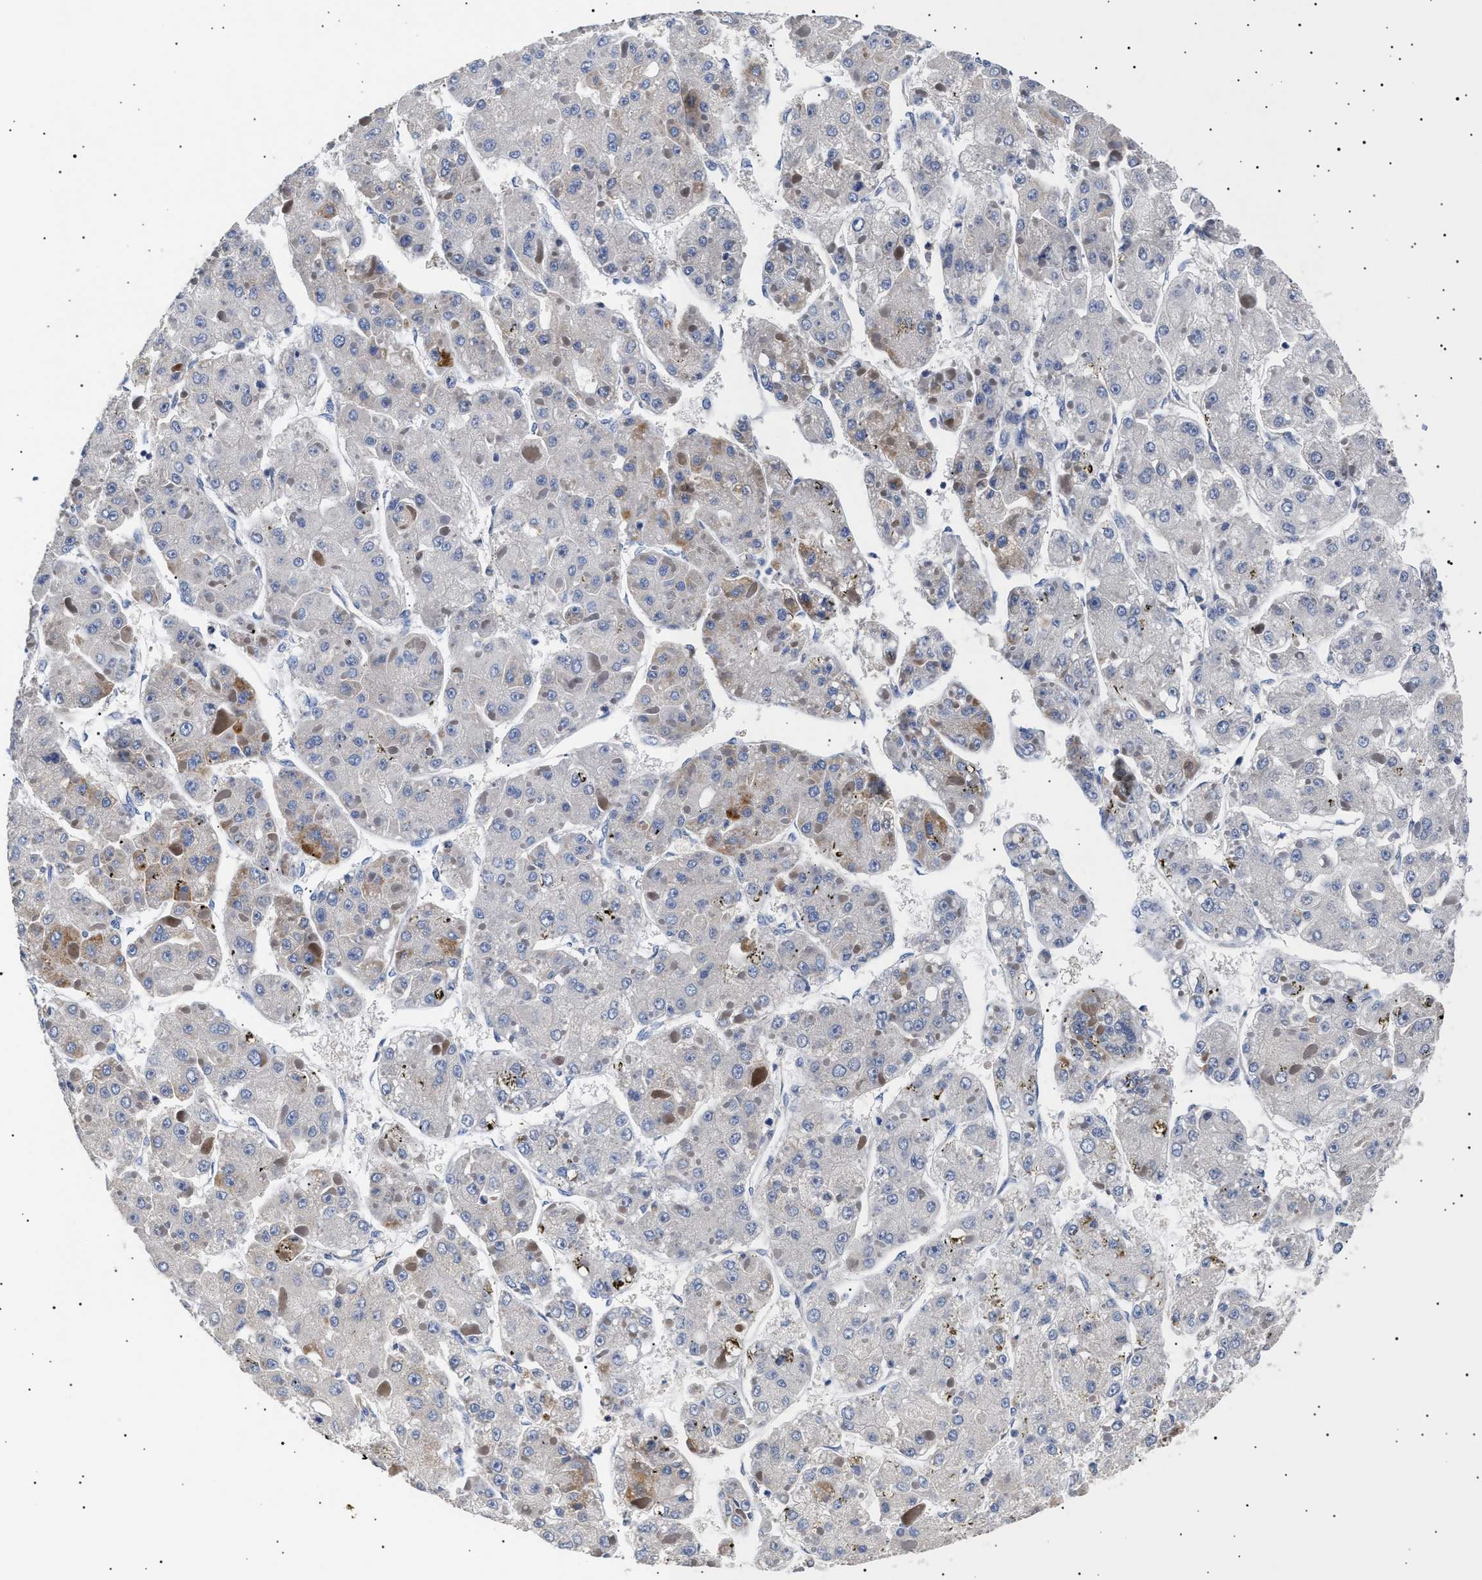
{"staining": {"intensity": "moderate", "quantity": "<25%", "location": "cytoplasmic/membranous"}, "tissue": "liver cancer", "cell_type": "Tumor cells", "image_type": "cancer", "snomed": [{"axis": "morphology", "description": "Carcinoma, Hepatocellular, NOS"}, {"axis": "topography", "description": "Liver"}], "caption": "Liver cancer stained with immunohistochemistry (IHC) exhibits moderate cytoplasmic/membranous expression in approximately <25% of tumor cells. (brown staining indicates protein expression, while blue staining denotes nuclei).", "gene": "HEMGN", "patient": {"sex": "female", "age": 73}}